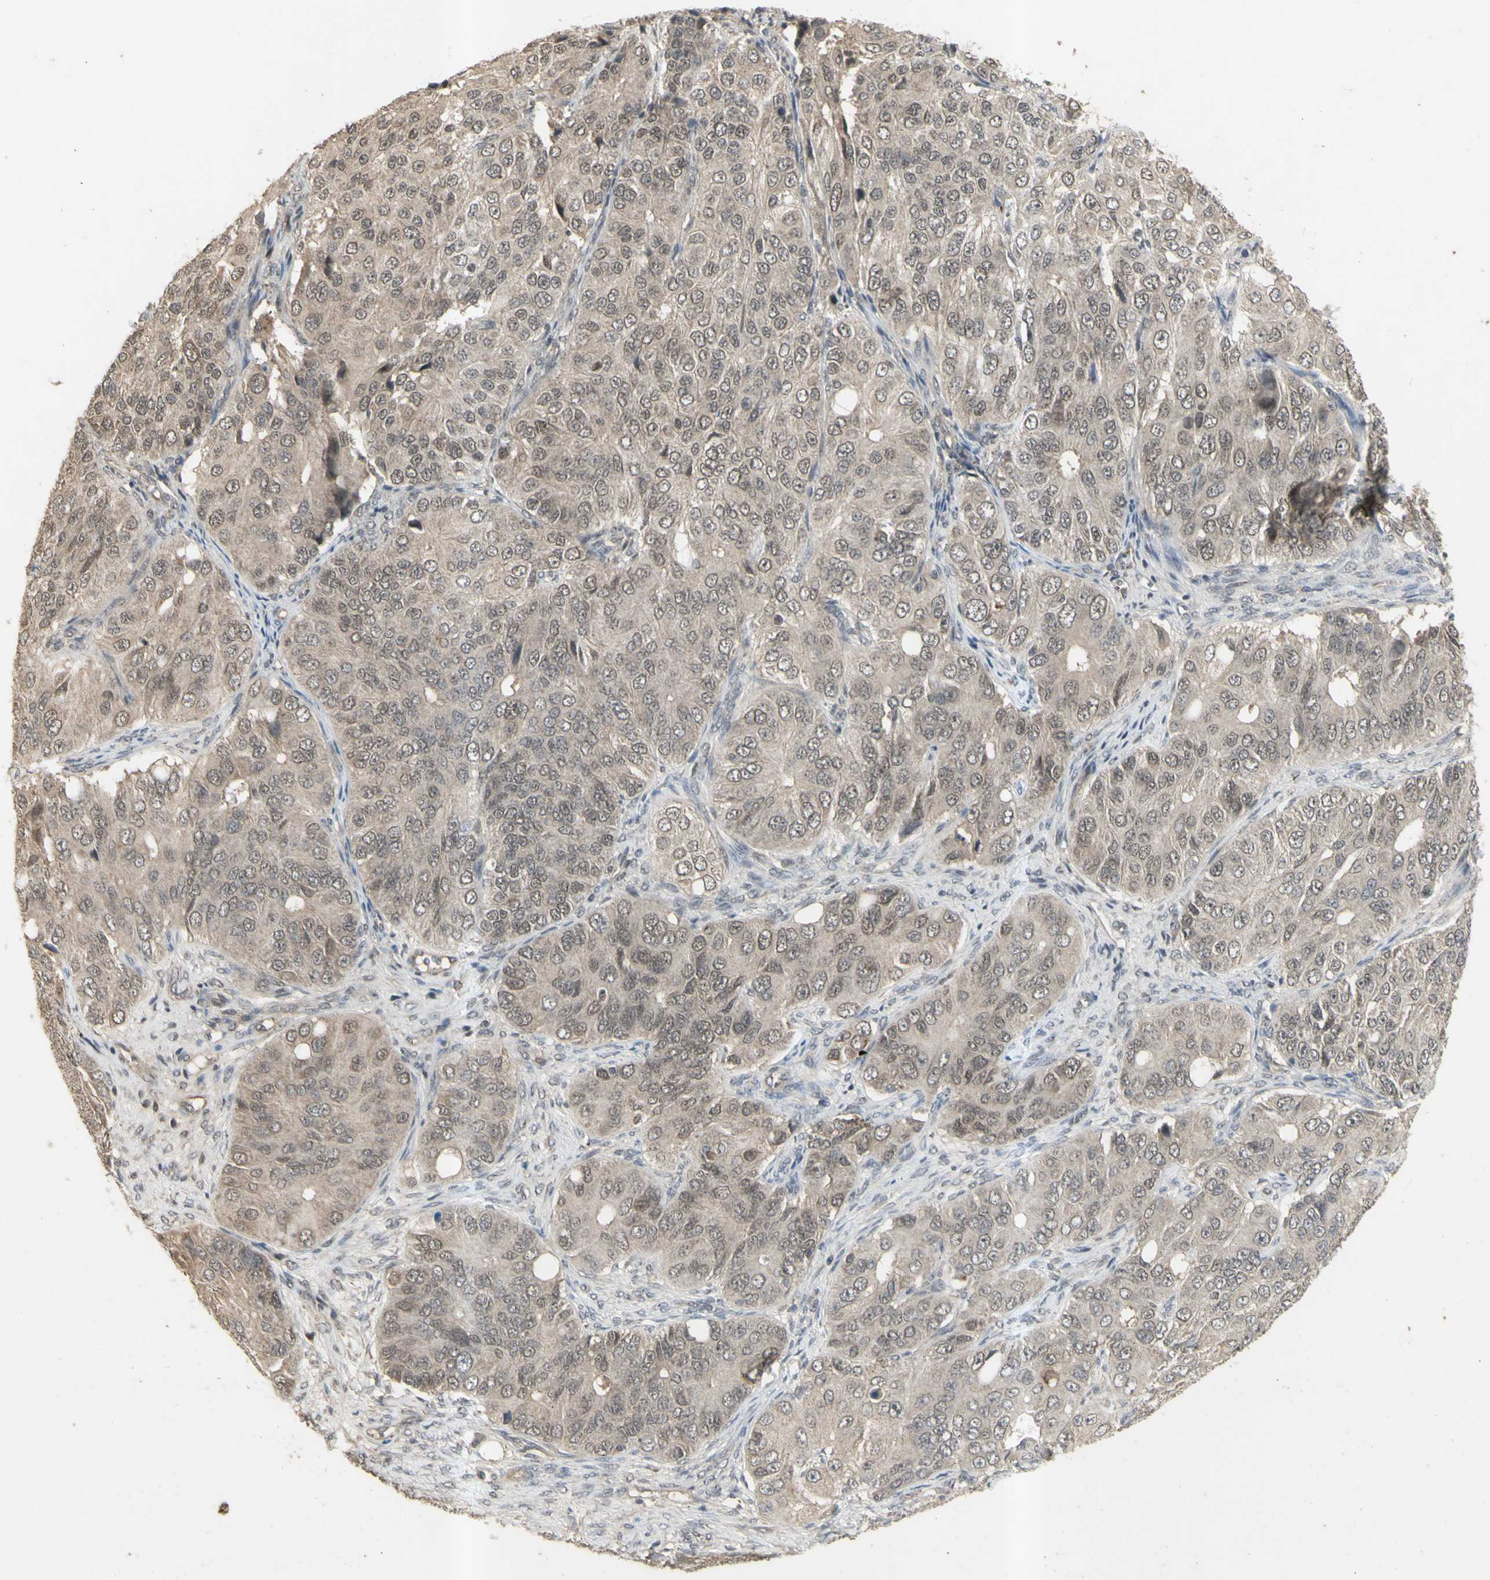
{"staining": {"intensity": "weak", "quantity": ">75%", "location": "cytoplasmic/membranous,nuclear"}, "tissue": "ovarian cancer", "cell_type": "Tumor cells", "image_type": "cancer", "snomed": [{"axis": "morphology", "description": "Carcinoma, endometroid"}, {"axis": "topography", "description": "Ovary"}], "caption": "There is low levels of weak cytoplasmic/membranous and nuclear expression in tumor cells of ovarian cancer (endometroid carcinoma), as demonstrated by immunohistochemical staining (brown color).", "gene": "ALOX12", "patient": {"sex": "female", "age": 51}}